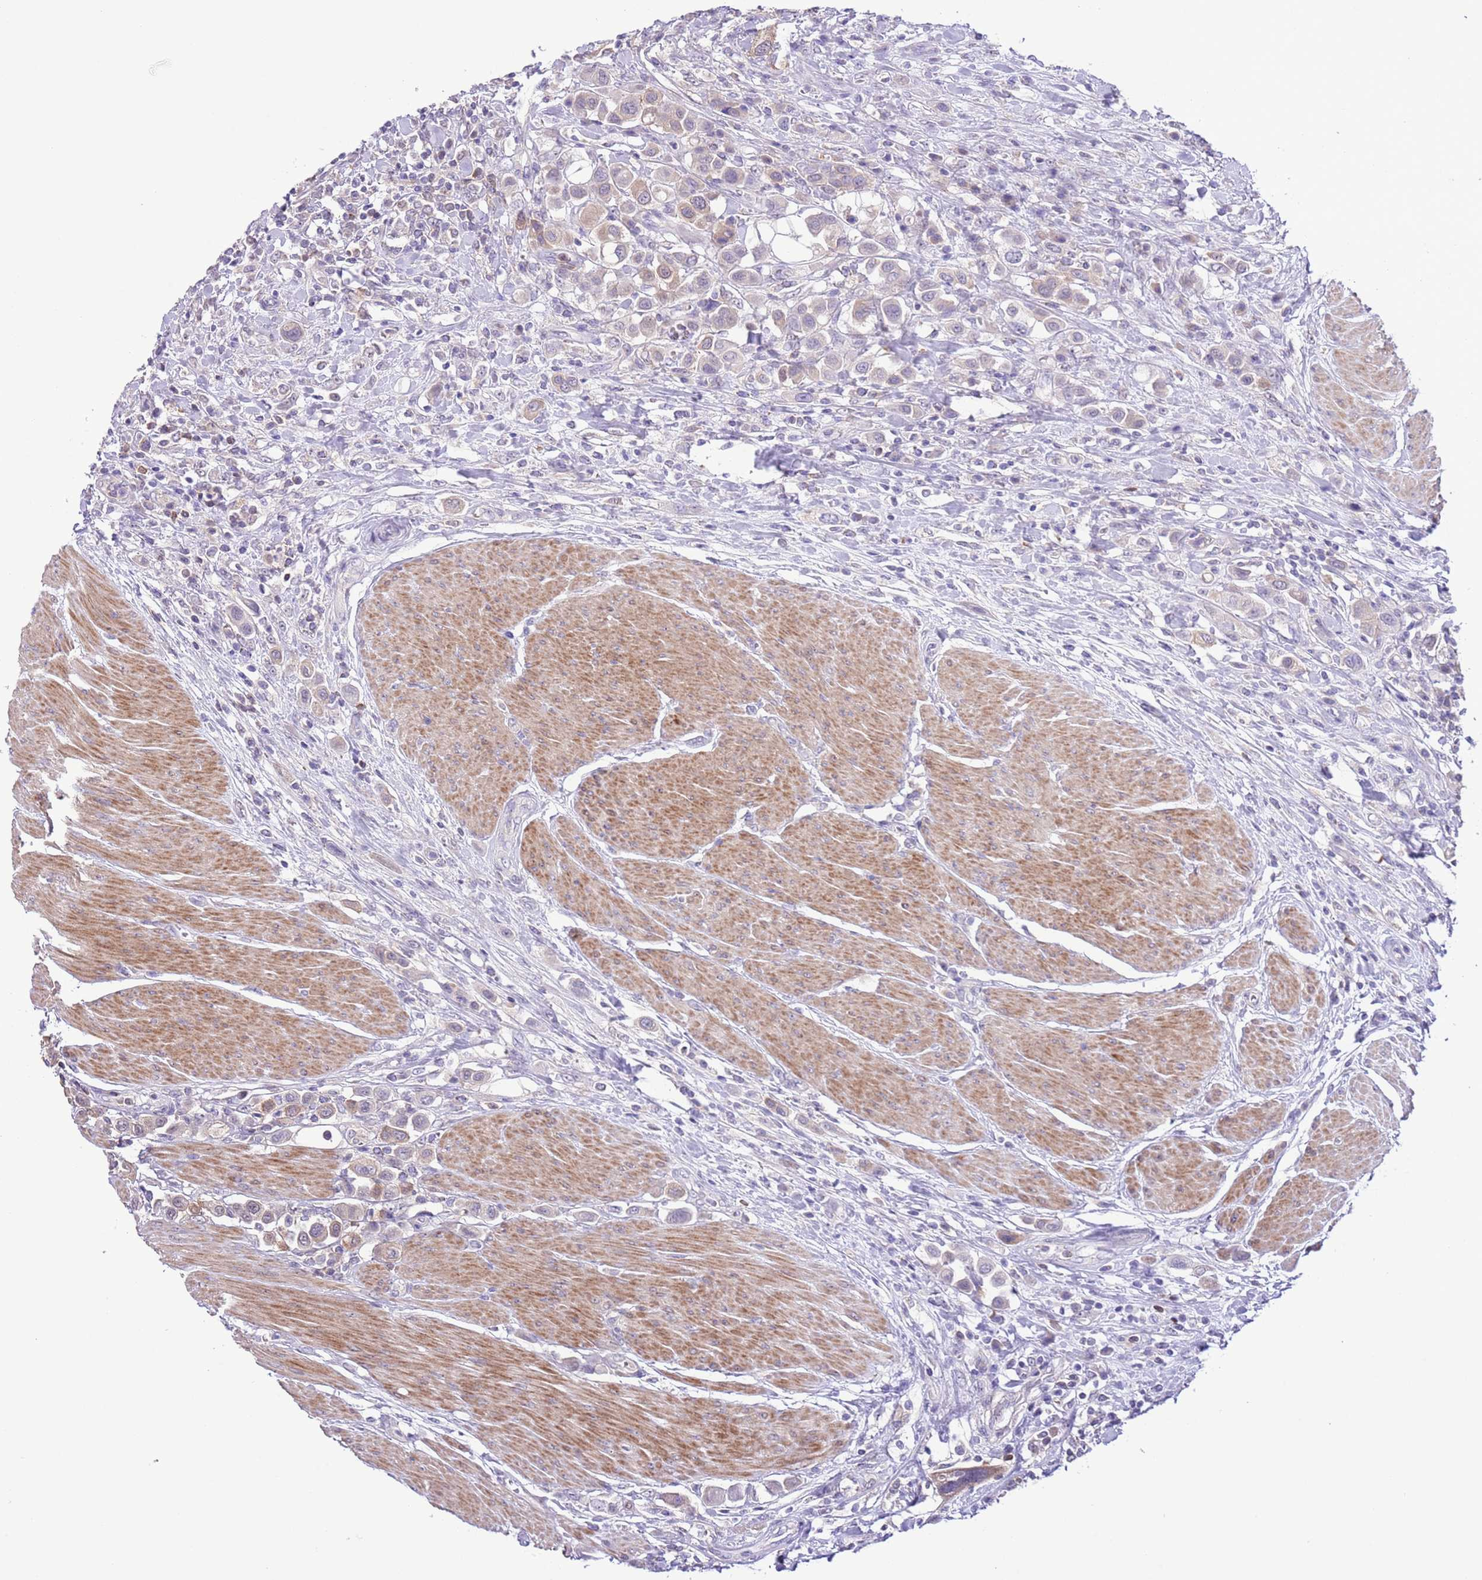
{"staining": {"intensity": "weak", "quantity": "25%-75%", "location": "cytoplasmic/membranous"}, "tissue": "urothelial cancer", "cell_type": "Tumor cells", "image_type": "cancer", "snomed": [{"axis": "morphology", "description": "Urothelial carcinoma, High grade"}, {"axis": "topography", "description": "Urinary bladder"}], "caption": "High-grade urothelial carcinoma stained with DAB (3,3'-diaminobenzidine) IHC demonstrates low levels of weak cytoplasmic/membranous positivity in approximately 25%-75% of tumor cells.", "gene": "PRR32", "patient": {"sex": "male", "age": 50}}